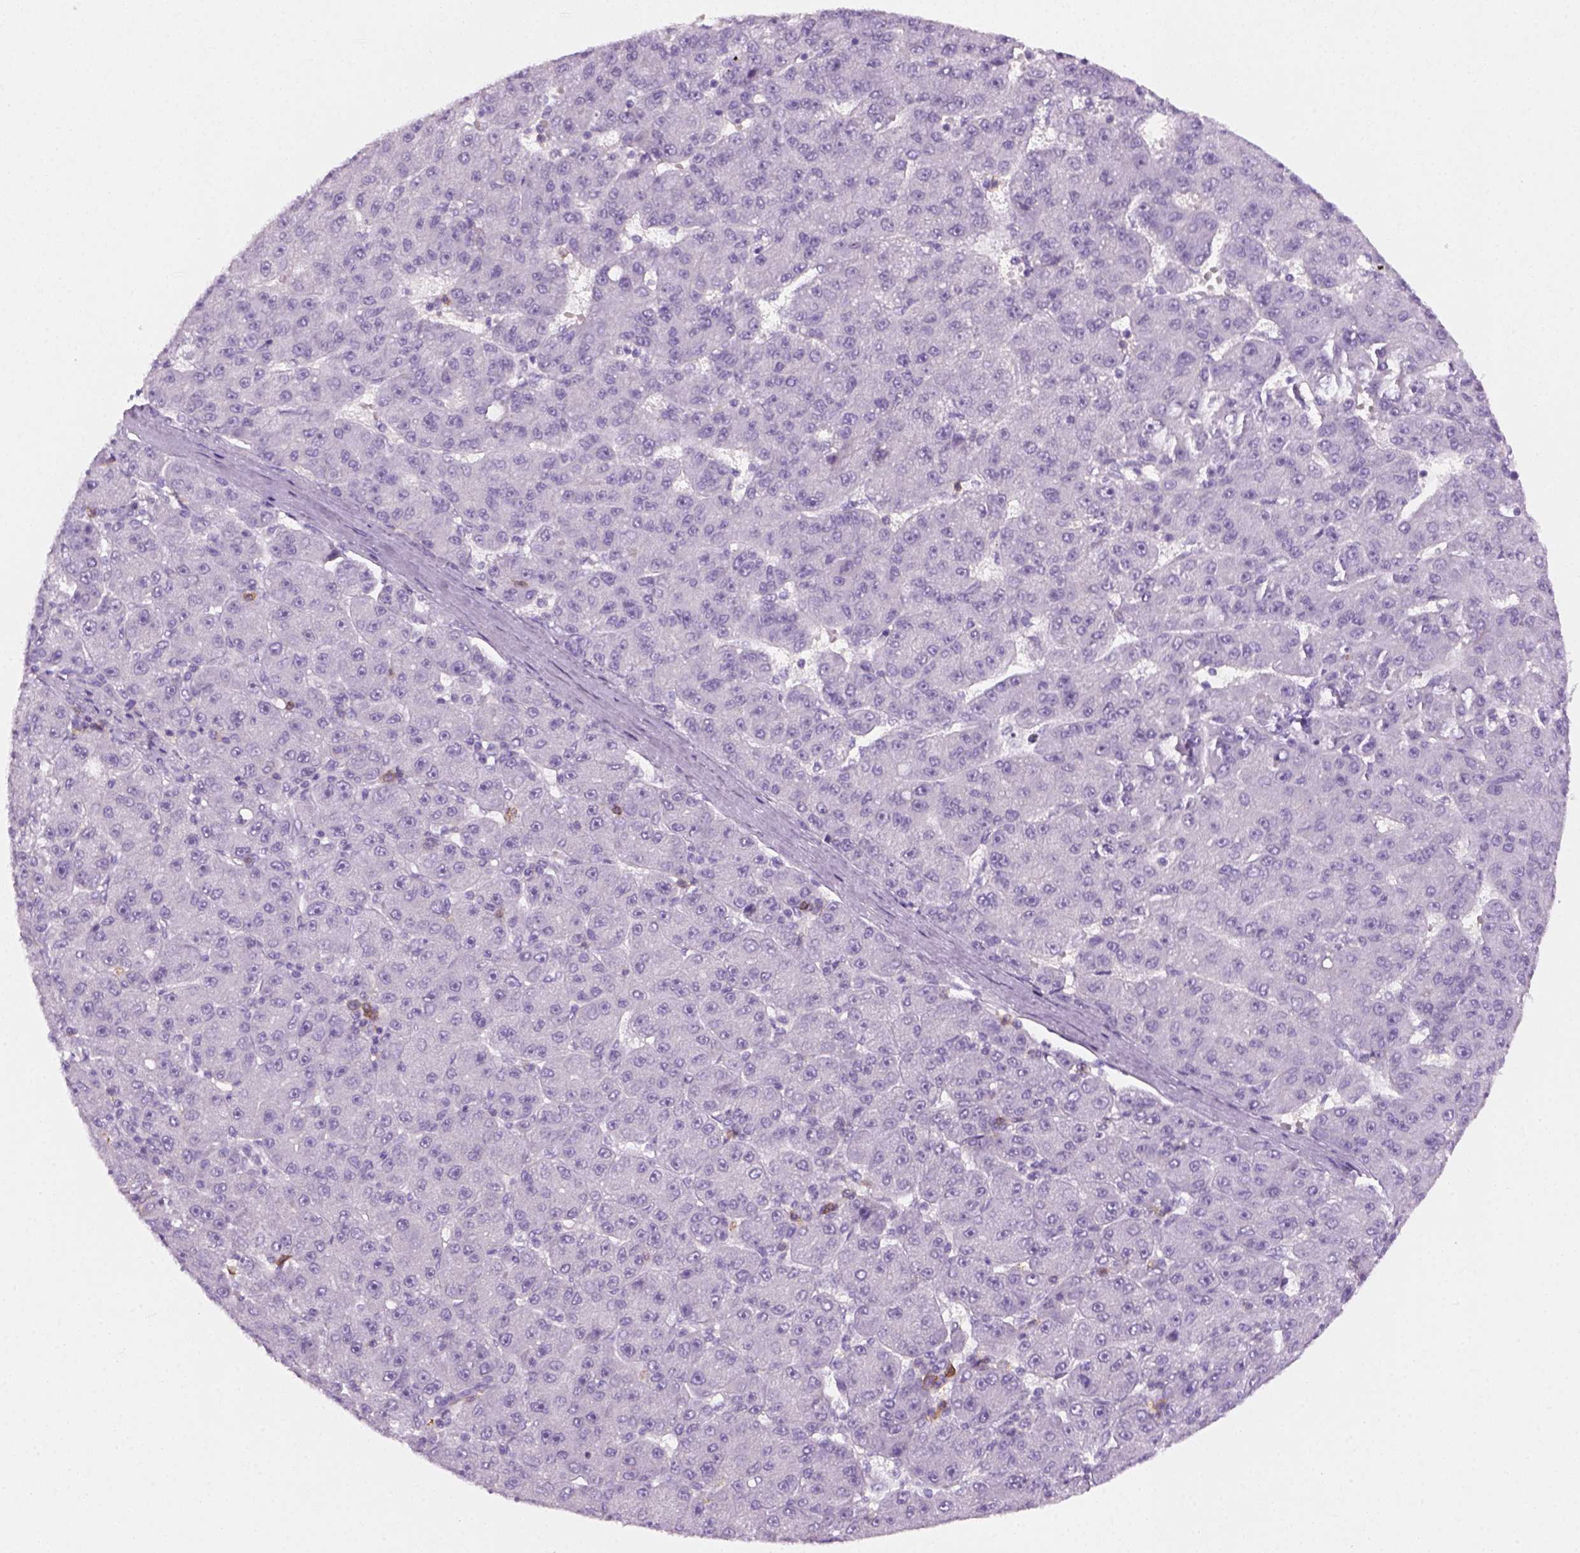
{"staining": {"intensity": "negative", "quantity": "none", "location": "none"}, "tissue": "liver cancer", "cell_type": "Tumor cells", "image_type": "cancer", "snomed": [{"axis": "morphology", "description": "Carcinoma, Hepatocellular, NOS"}, {"axis": "topography", "description": "Liver"}], "caption": "Histopathology image shows no protein expression in tumor cells of liver cancer tissue. (DAB IHC visualized using brightfield microscopy, high magnification).", "gene": "AQP3", "patient": {"sex": "male", "age": 67}}